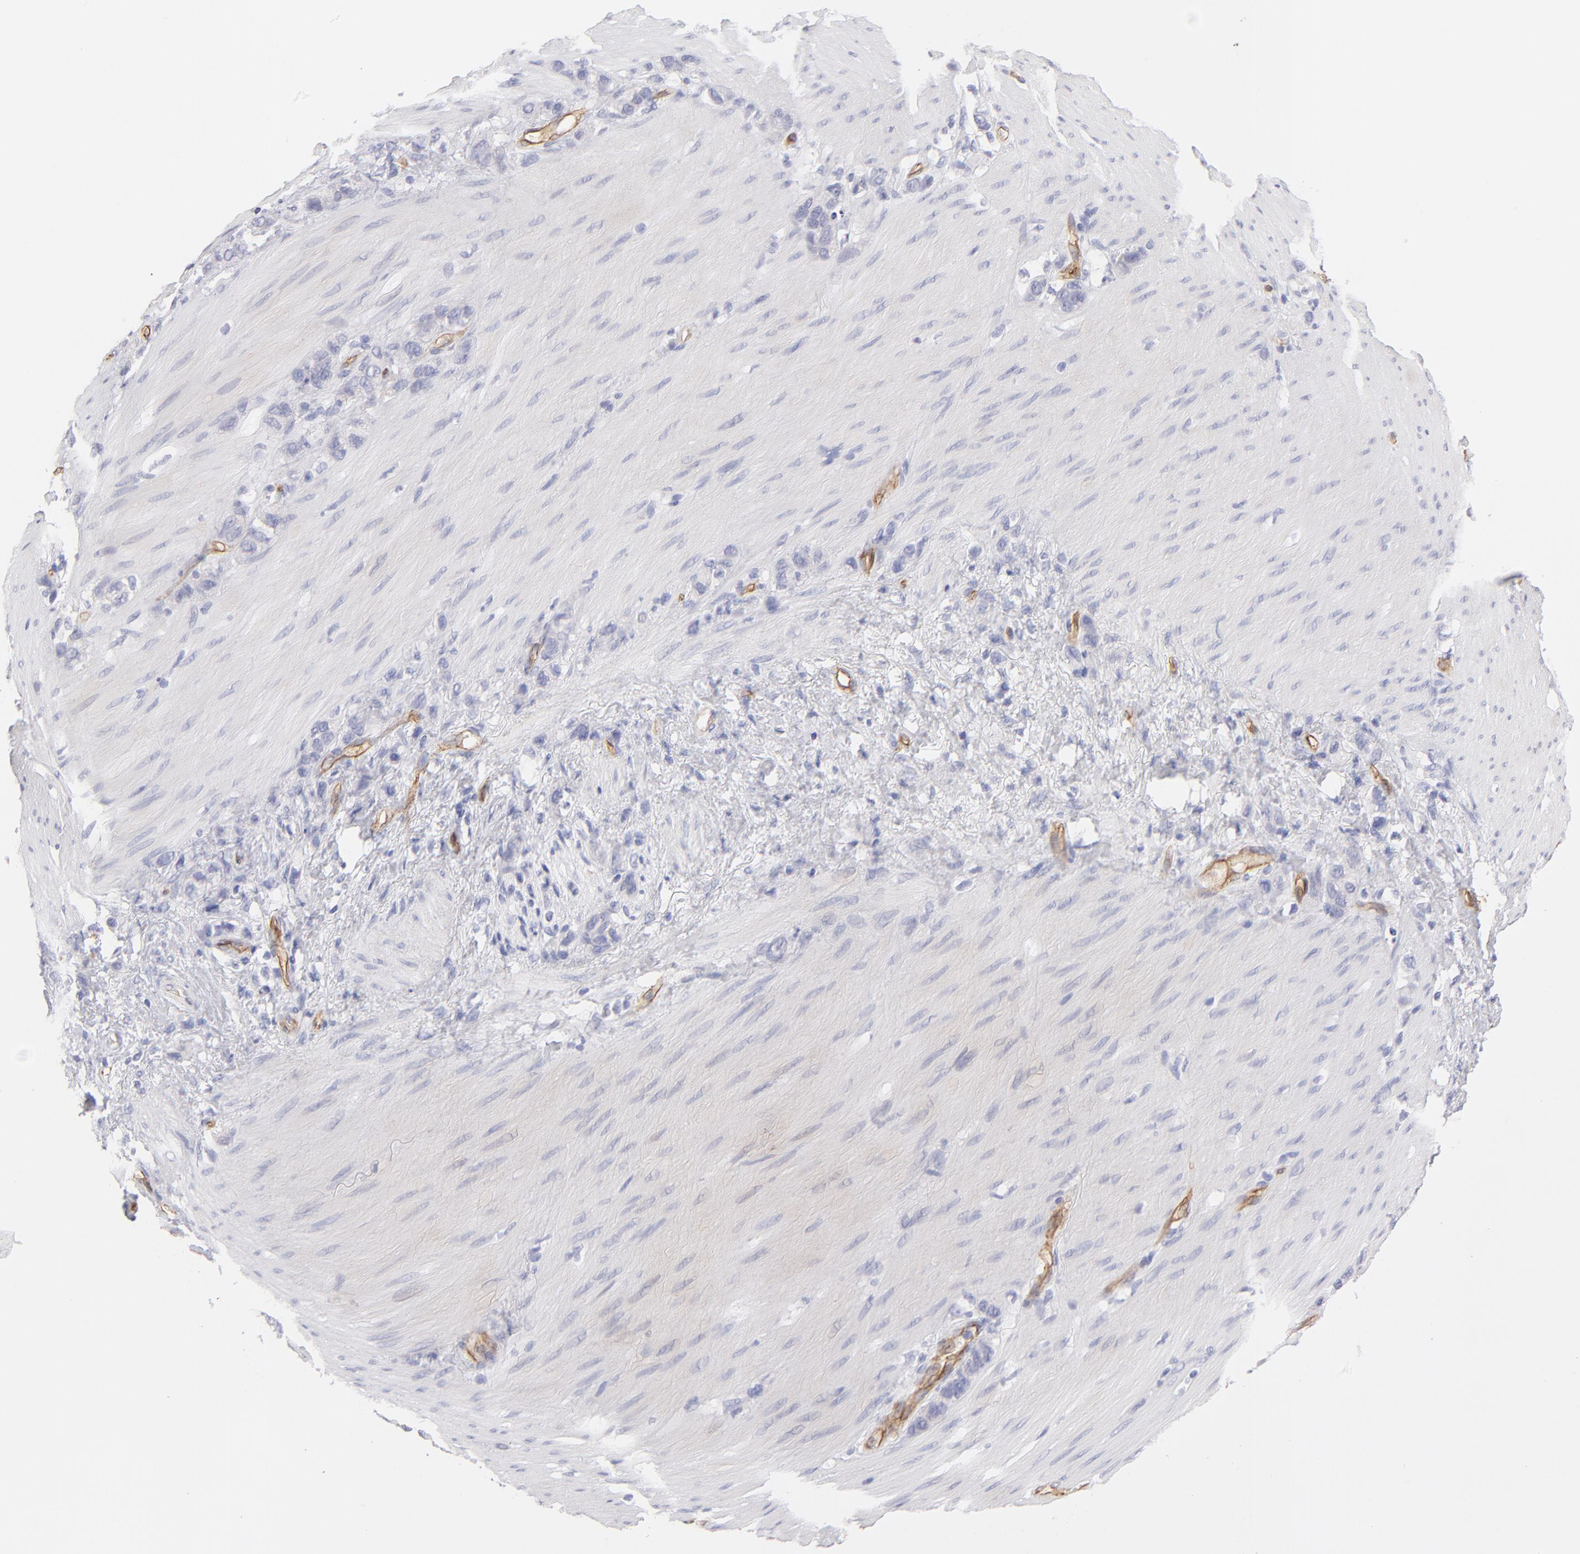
{"staining": {"intensity": "negative", "quantity": "none", "location": "none"}, "tissue": "stomach cancer", "cell_type": "Tumor cells", "image_type": "cancer", "snomed": [{"axis": "morphology", "description": "Normal tissue, NOS"}, {"axis": "morphology", "description": "Adenocarcinoma, NOS"}, {"axis": "morphology", "description": "Adenocarcinoma, High grade"}, {"axis": "topography", "description": "Stomach, upper"}, {"axis": "topography", "description": "Stomach"}], "caption": "An immunohistochemistry micrograph of stomach cancer (high-grade adenocarcinoma) is shown. There is no staining in tumor cells of stomach cancer (high-grade adenocarcinoma). The staining was performed using DAB to visualize the protein expression in brown, while the nuclei were stained in blue with hematoxylin (Magnification: 20x).", "gene": "PLVAP", "patient": {"sex": "female", "age": 65}}